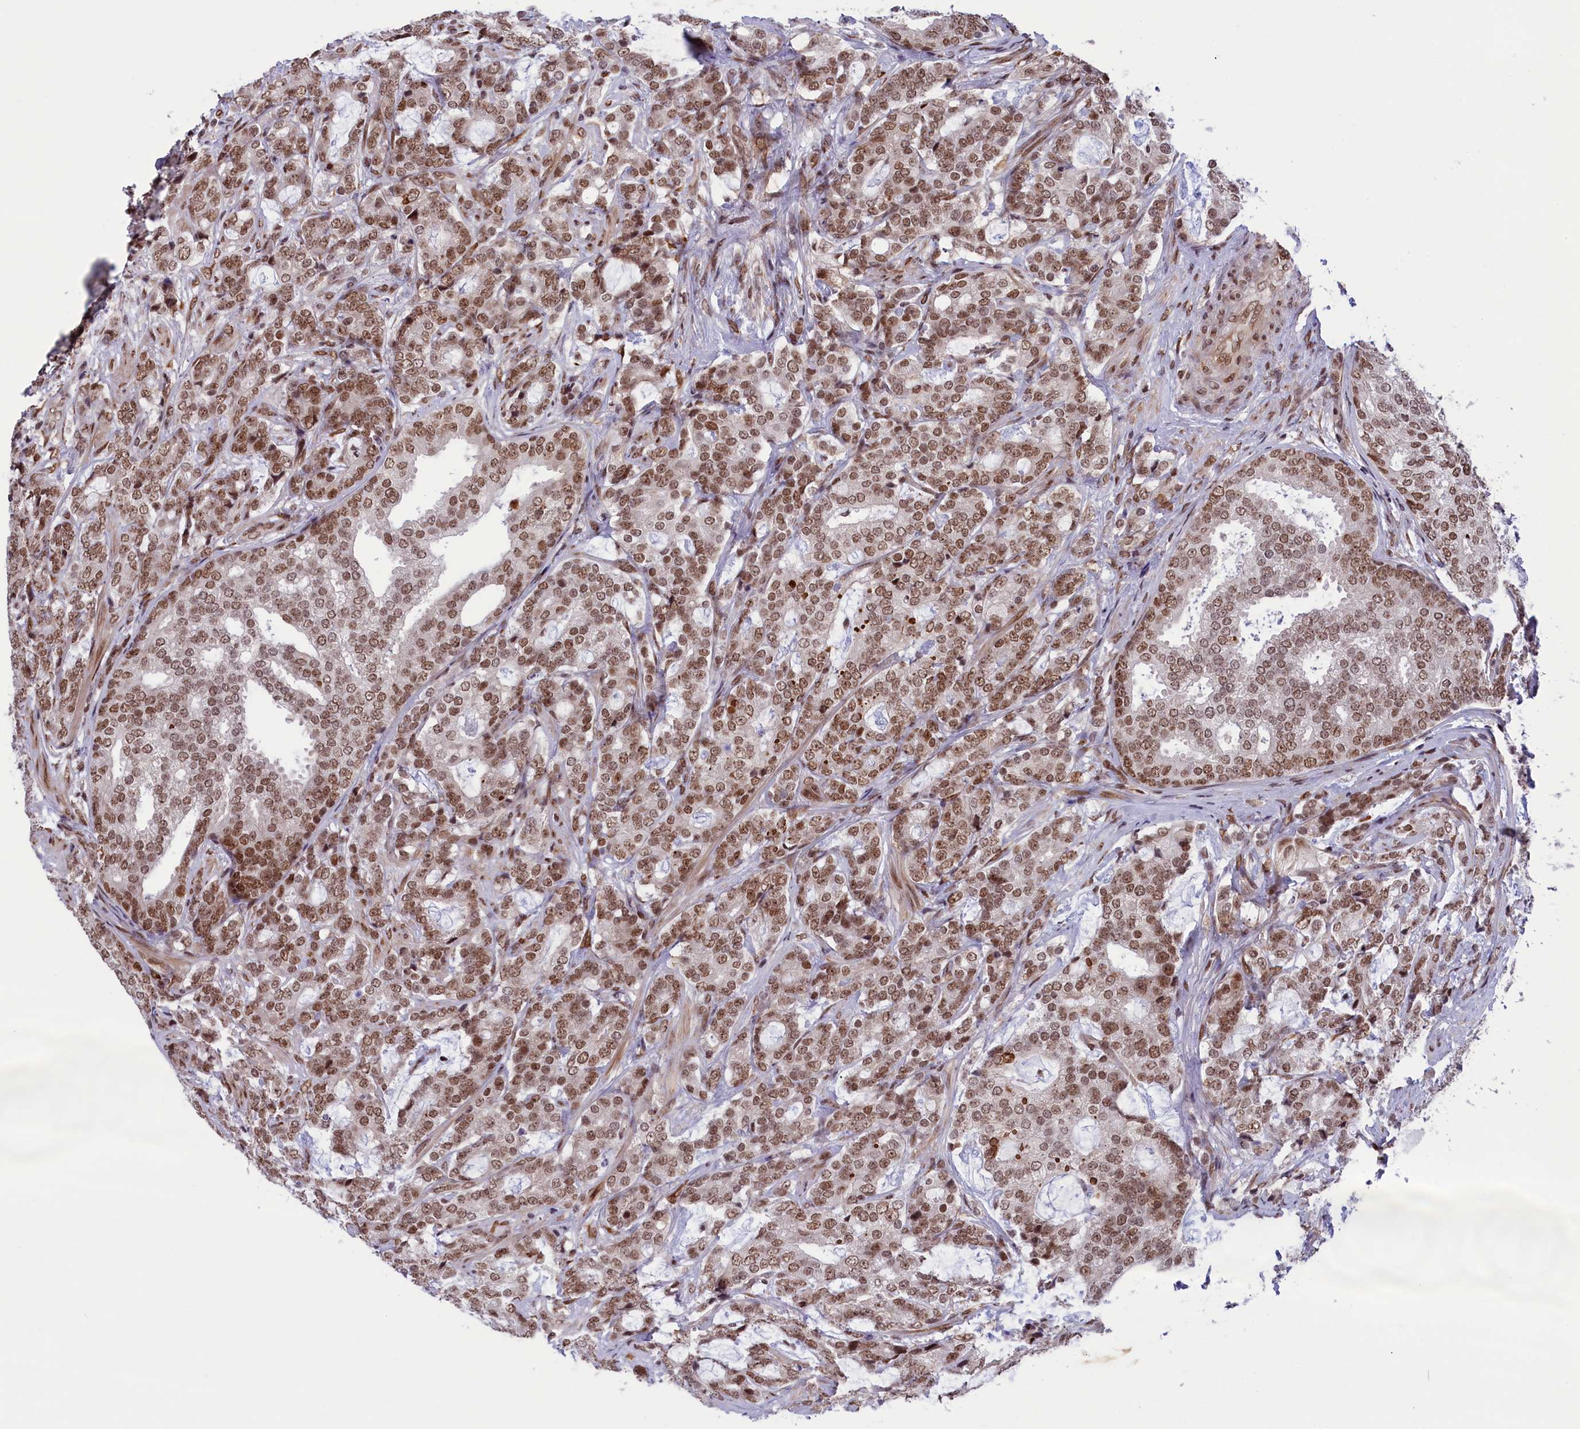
{"staining": {"intensity": "moderate", "quantity": ">75%", "location": "nuclear"}, "tissue": "prostate cancer", "cell_type": "Tumor cells", "image_type": "cancer", "snomed": [{"axis": "morphology", "description": "Adenocarcinoma, High grade"}, {"axis": "topography", "description": "Prostate"}], "caption": "Protein expression analysis of human prostate cancer reveals moderate nuclear positivity in approximately >75% of tumor cells.", "gene": "MPHOSPH8", "patient": {"sex": "male", "age": 67}}